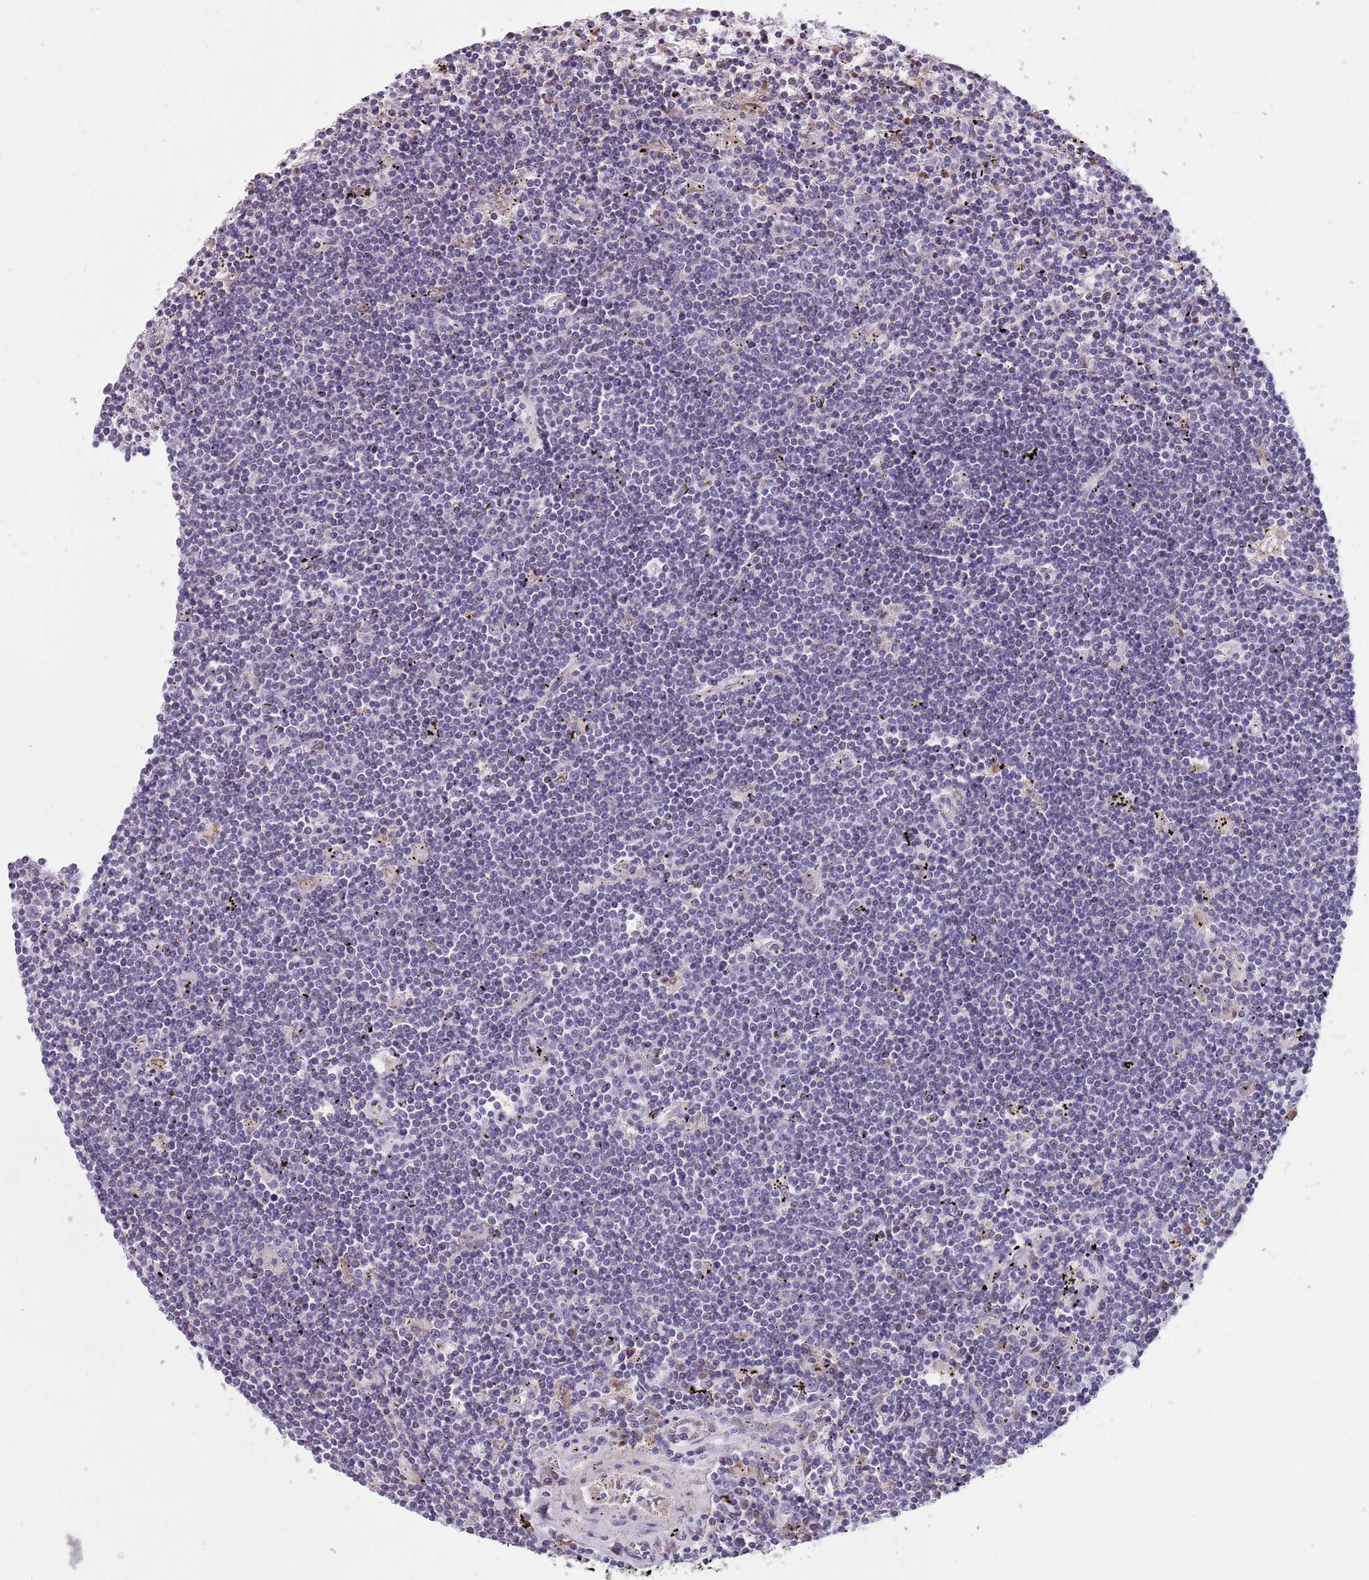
{"staining": {"intensity": "negative", "quantity": "none", "location": "none"}, "tissue": "lymphoma", "cell_type": "Tumor cells", "image_type": "cancer", "snomed": [{"axis": "morphology", "description": "Malignant lymphoma, non-Hodgkin's type, Low grade"}, {"axis": "topography", "description": "Spleen"}], "caption": "Immunohistochemistry (IHC) photomicrograph of lymphoma stained for a protein (brown), which demonstrates no positivity in tumor cells. The staining is performed using DAB (3,3'-diaminobenzidine) brown chromogen with nuclei counter-stained in using hematoxylin.", "gene": "ADCY7", "patient": {"sex": "male", "age": 76}}